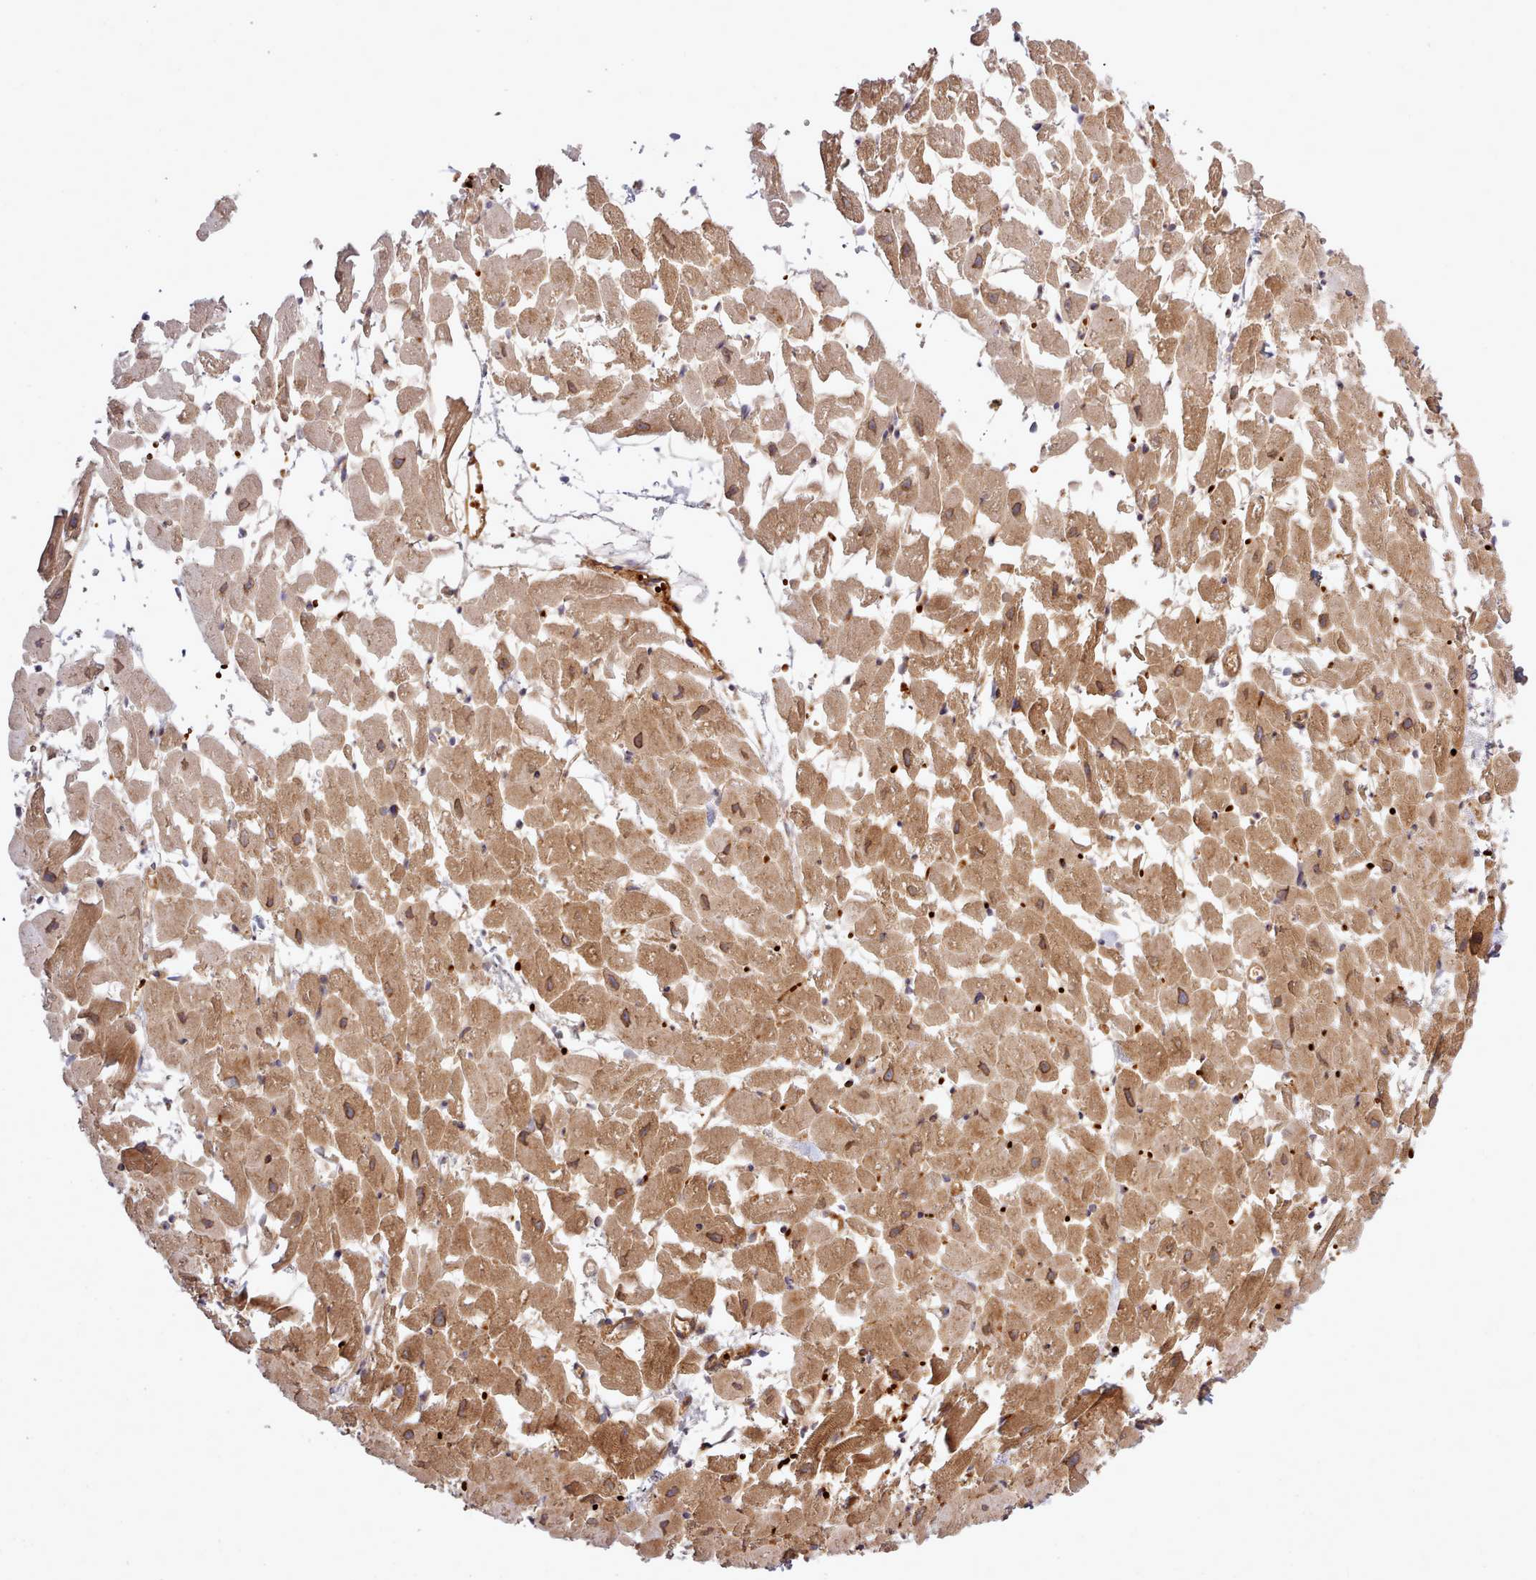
{"staining": {"intensity": "moderate", "quantity": ">75%", "location": "cytoplasmic/membranous,nuclear"}, "tissue": "heart muscle", "cell_type": "Cardiomyocytes", "image_type": "normal", "snomed": [{"axis": "morphology", "description": "Normal tissue, NOS"}, {"axis": "topography", "description": "Heart"}], "caption": "Immunohistochemistry (DAB (3,3'-diaminobenzidine)) staining of benign heart muscle demonstrates moderate cytoplasmic/membranous,nuclear protein expression in approximately >75% of cardiomyocytes. (Brightfield microscopy of DAB IHC at high magnification).", "gene": "UBE2G1", "patient": {"sex": "female", "age": 64}}